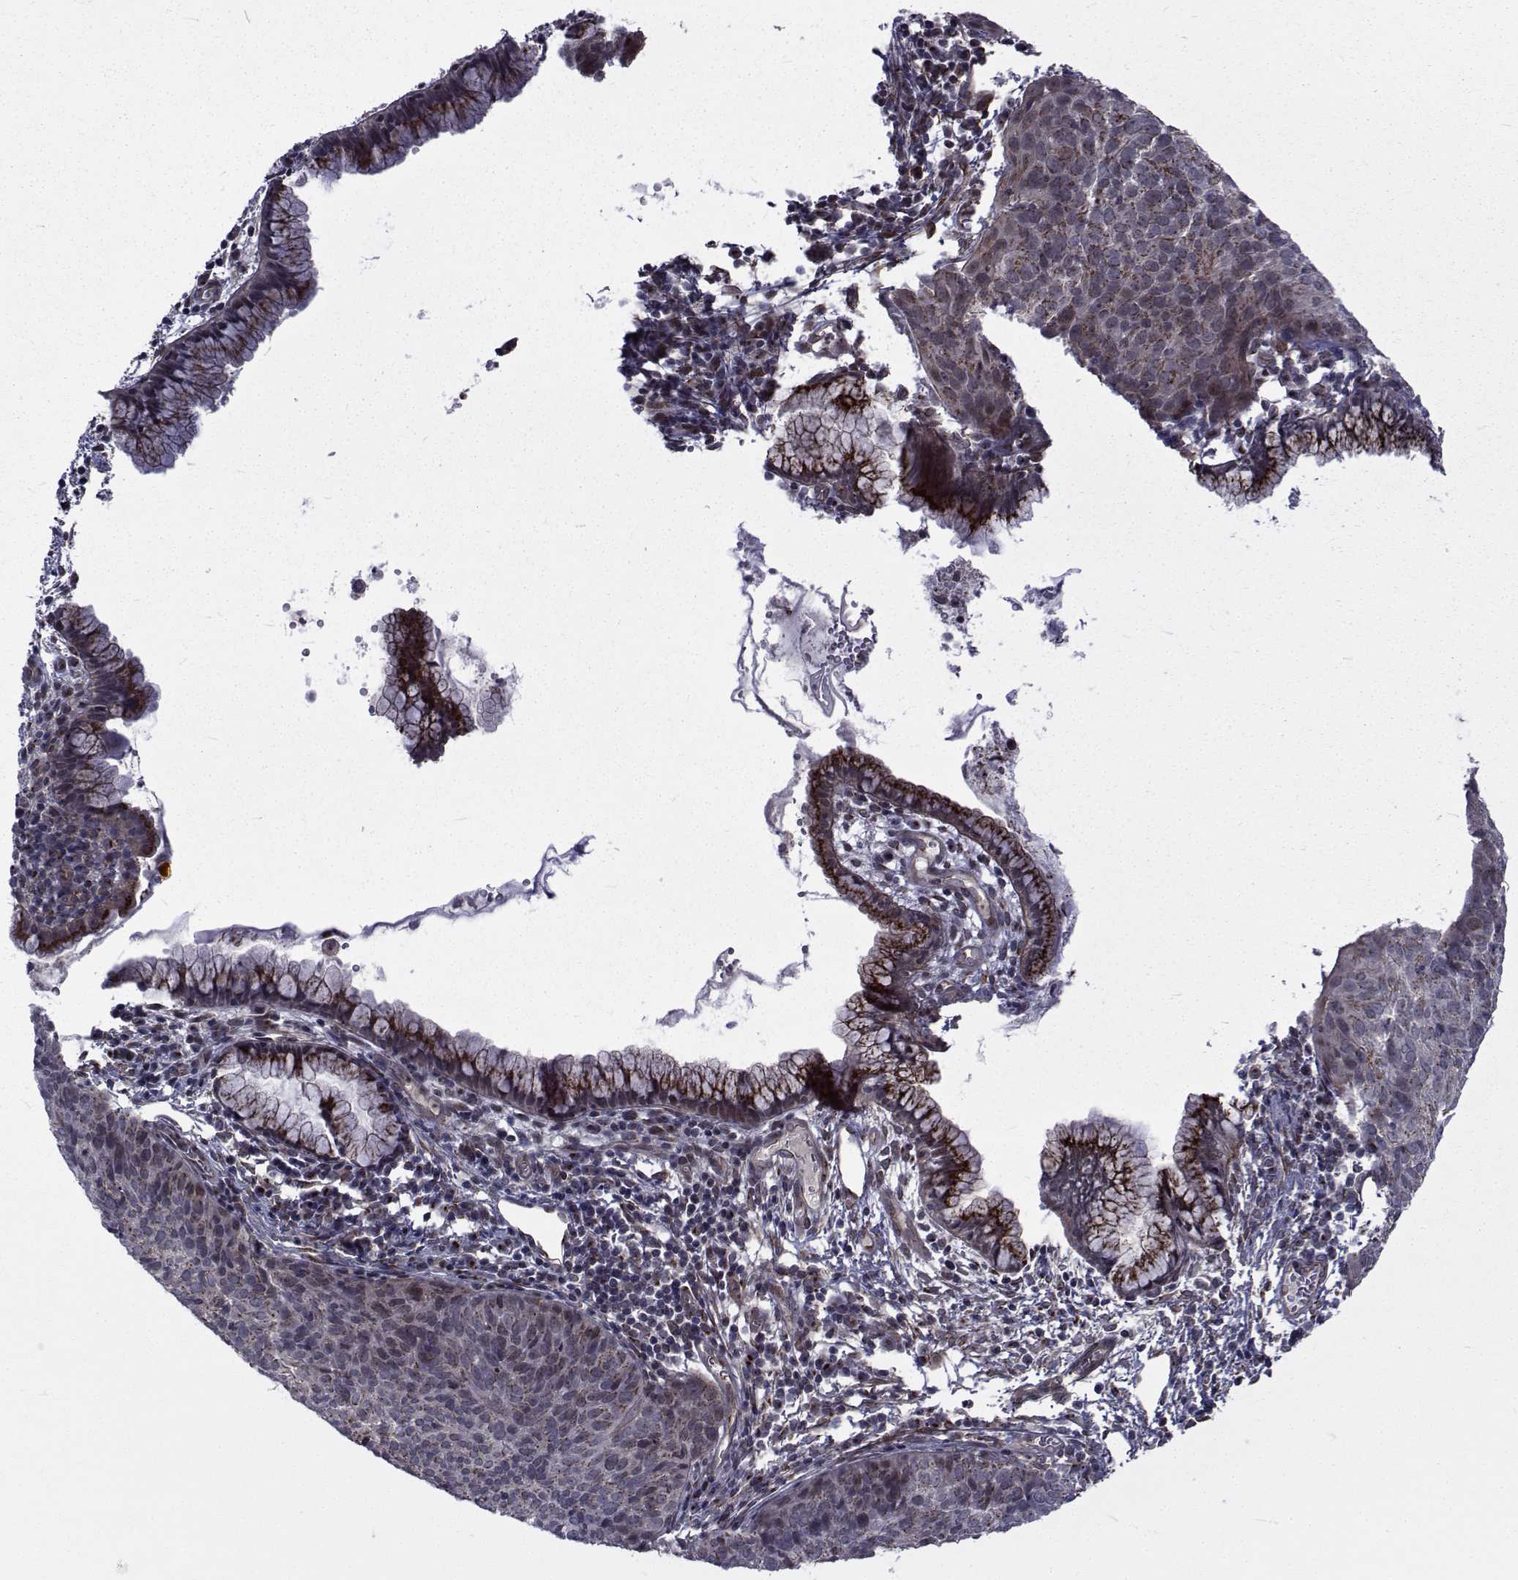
{"staining": {"intensity": "strong", "quantity": "<25%", "location": "cytoplasmic/membranous"}, "tissue": "cervical cancer", "cell_type": "Tumor cells", "image_type": "cancer", "snomed": [{"axis": "morphology", "description": "Squamous cell carcinoma, NOS"}, {"axis": "topography", "description": "Cervix"}], "caption": "Cervical cancer stained with DAB (3,3'-diaminobenzidine) immunohistochemistry shows medium levels of strong cytoplasmic/membranous expression in about <25% of tumor cells.", "gene": "ATP6V1C2", "patient": {"sex": "female", "age": 39}}